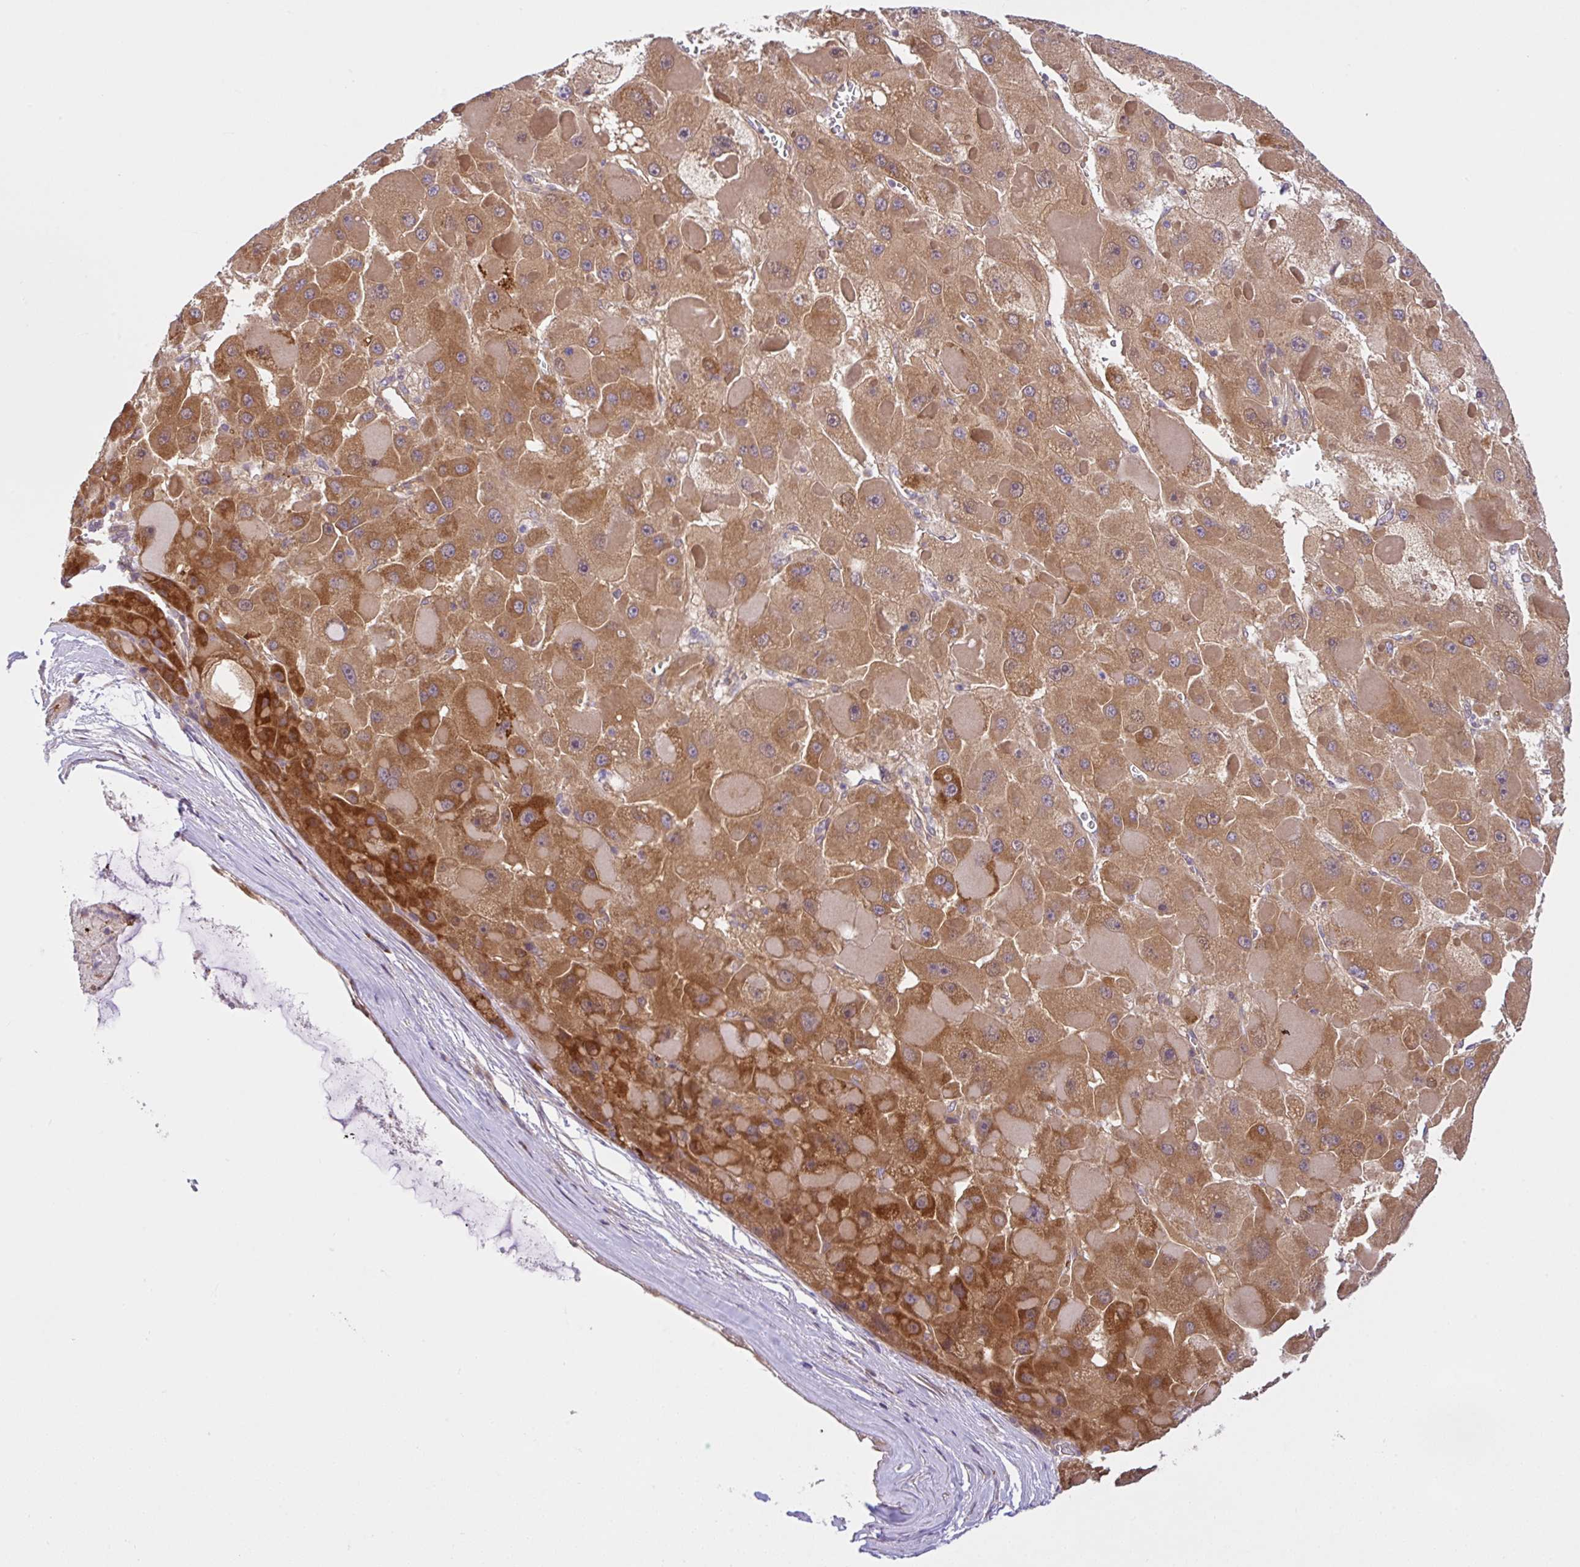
{"staining": {"intensity": "moderate", "quantity": ">75%", "location": "cytoplasmic/membranous"}, "tissue": "liver cancer", "cell_type": "Tumor cells", "image_type": "cancer", "snomed": [{"axis": "morphology", "description": "Carcinoma, Hepatocellular, NOS"}, {"axis": "topography", "description": "Liver"}], "caption": "A medium amount of moderate cytoplasmic/membranous staining is appreciated in approximately >75% of tumor cells in liver hepatocellular carcinoma tissue.", "gene": "UBE4A", "patient": {"sex": "female", "age": 73}}